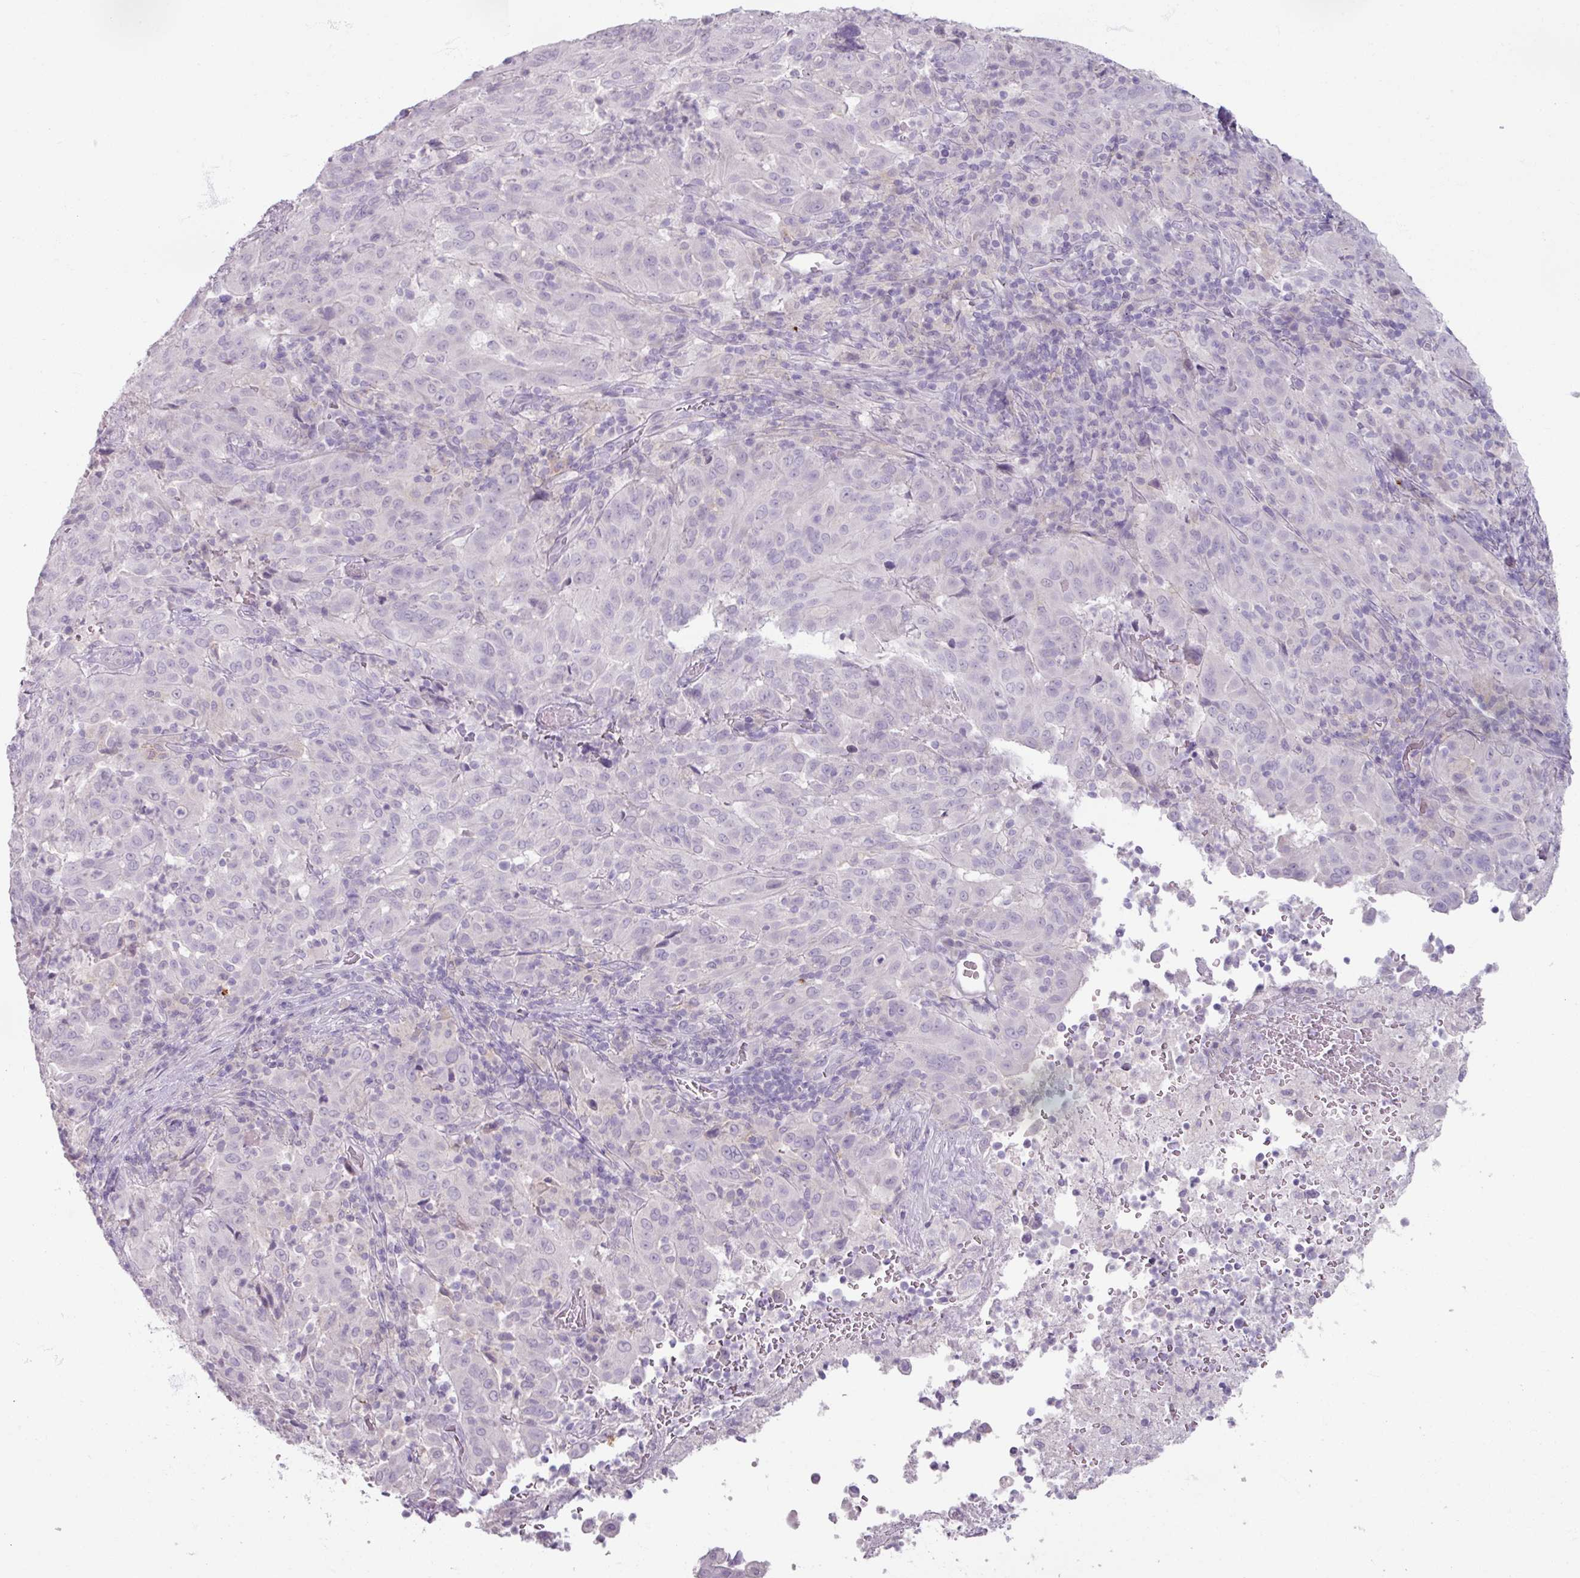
{"staining": {"intensity": "negative", "quantity": "none", "location": "none"}, "tissue": "pancreatic cancer", "cell_type": "Tumor cells", "image_type": "cancer", "snomed": [{"axis": "morphology", "description": "Adenocarcinoma, NOS"}, {"axis": "topography", "description": "Pancreas"}], "caption": "A micrograph of human pancreatic cancer is negative for staining in tumor cells.", "gene": "SLC27A5", "patient": {"sex": "male", "age": 63}}